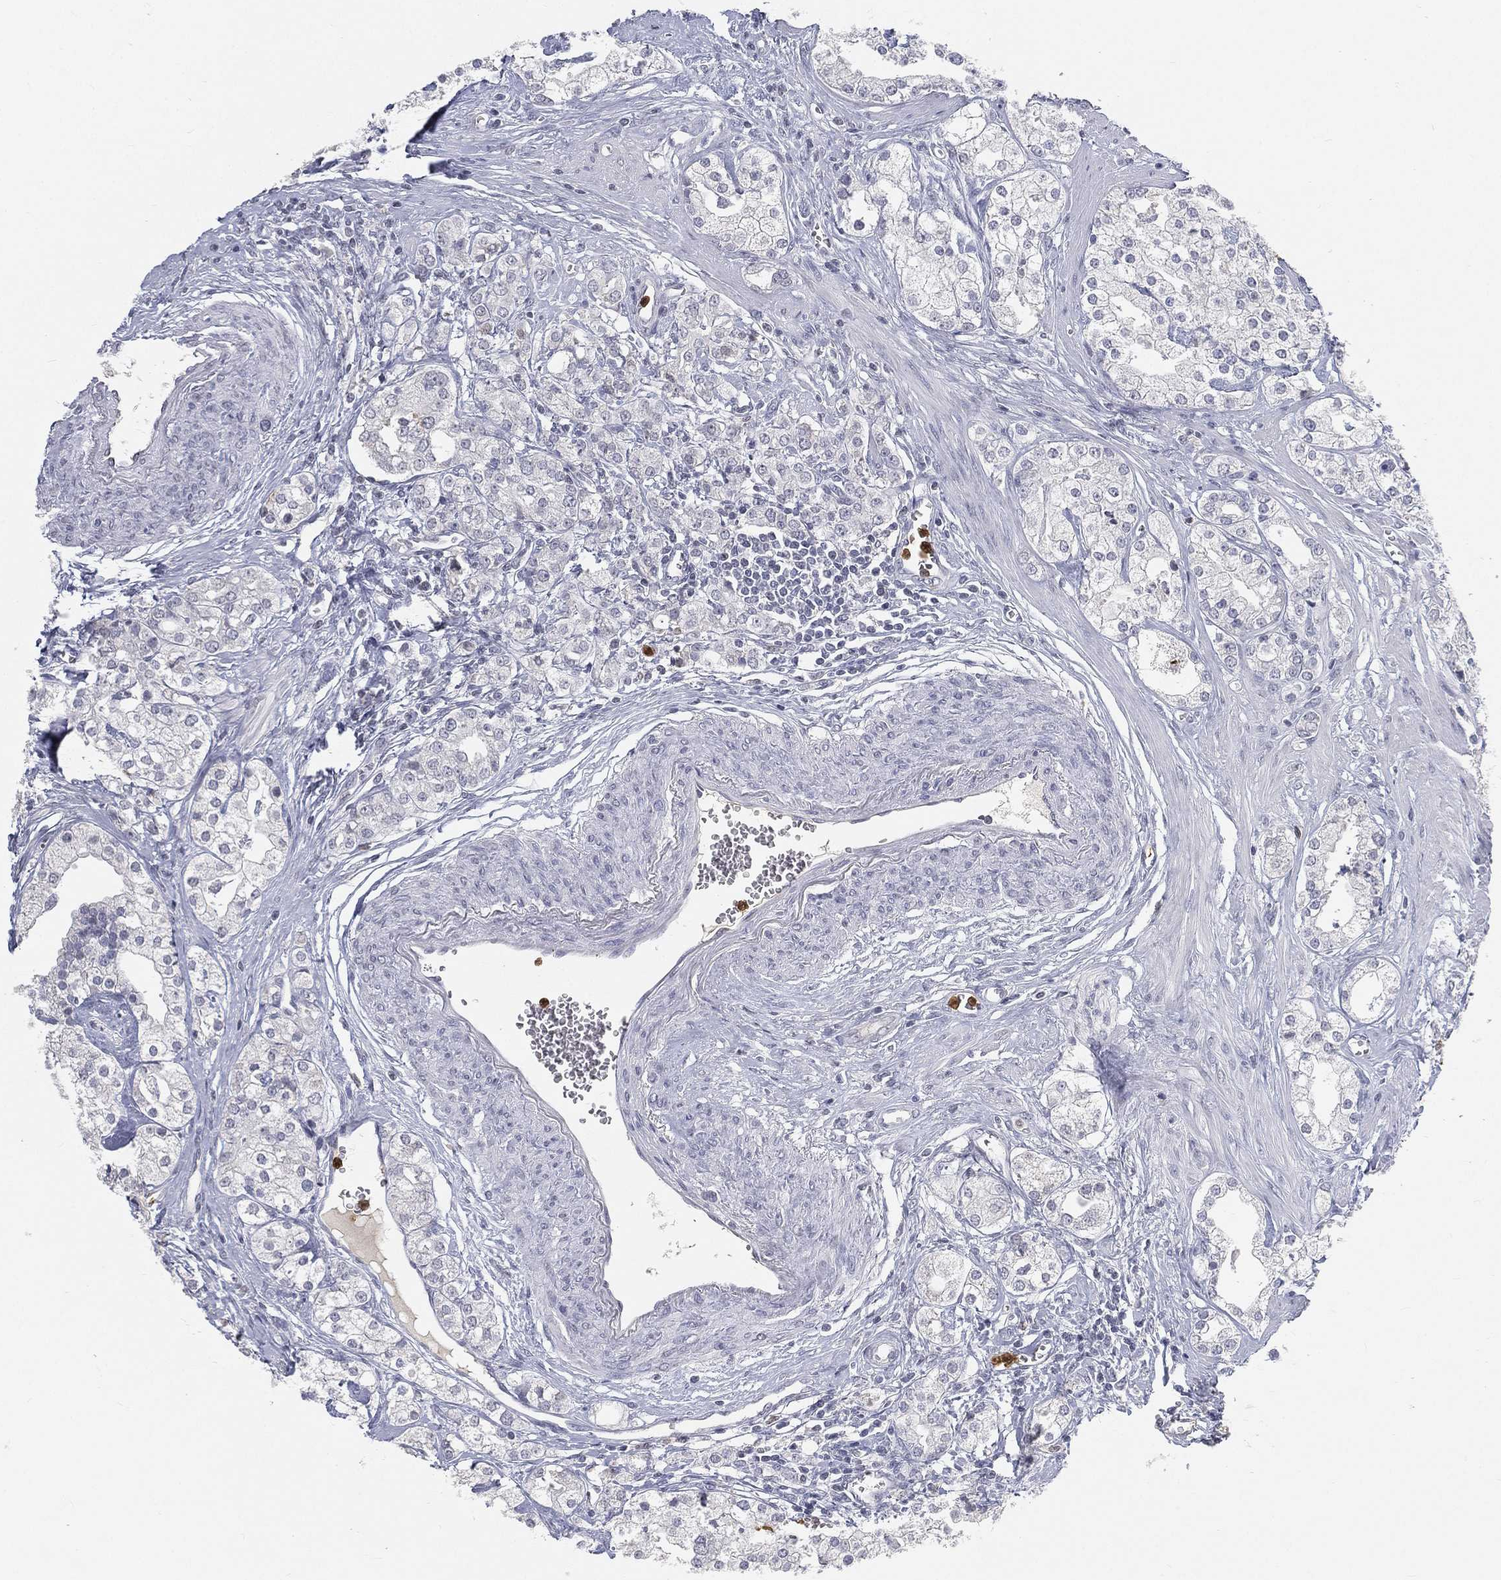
{"staining": {"intensity": "negative", "quantity": "none", "location": "none"}, "tissue": "prostate cancer", "cell_type": "Tumor cells", "image_type": "cancer", "snomed": [{"axis": "morphology", "description": "Adenocarcinoma, NOS"}, {"axis": "topography", "description": "Prostate and seminal vesicle, NOS"}, {"axis": "topography", "description": "Prostate"}], "caption": "IHC image of human prostate cancer (adenocarcinoma) stained for a protein (brown), which reveals no staining in tumor cells. (Stains: DAB immunohistochemistry (IHC) with hematoxylin counter stain, Microscopy: brightfield microscopy at high magnification).", "gene": "ARG1", "patient": {"sex": "male", "age": 62}}